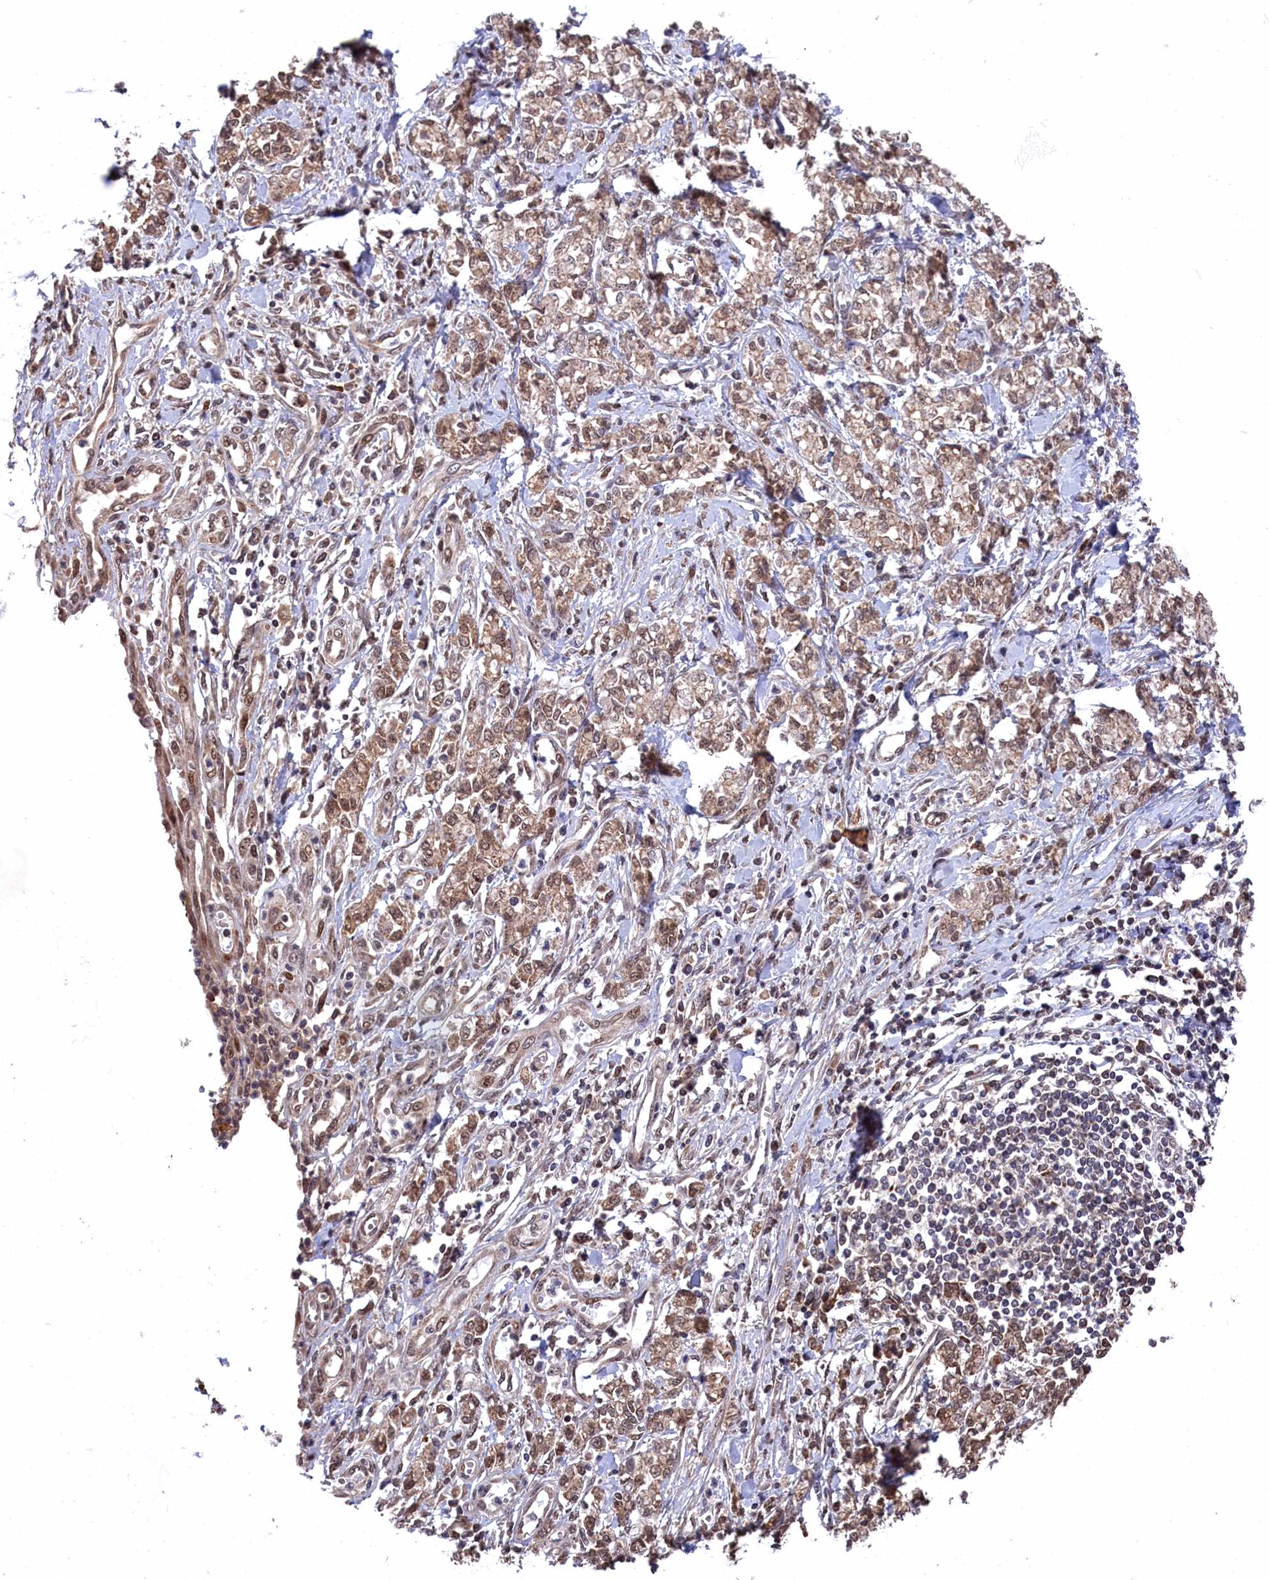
{"staining": {"intensity": "moderate", "quantity": ">75%", "location": "cytoplasmic/membranous"}, "tissue": "stomach cancer", "cell_type": "Tumor cells", "image_type": "cancer", "snomed": [{"axis": "morphology", "description": "Adenocarcinoma, NOS"}, {"axis": "topography", "description": "Stomach"}], "caption": "Human stomach cancer (adenocarcinoma) stained for a protein (brown) demonstrates moderate cytoplasmic/membranous positive staining in approximately >75% of tumor cells.", "gene": "CLPX", "patient": {"sex": "female", "age": 76}}